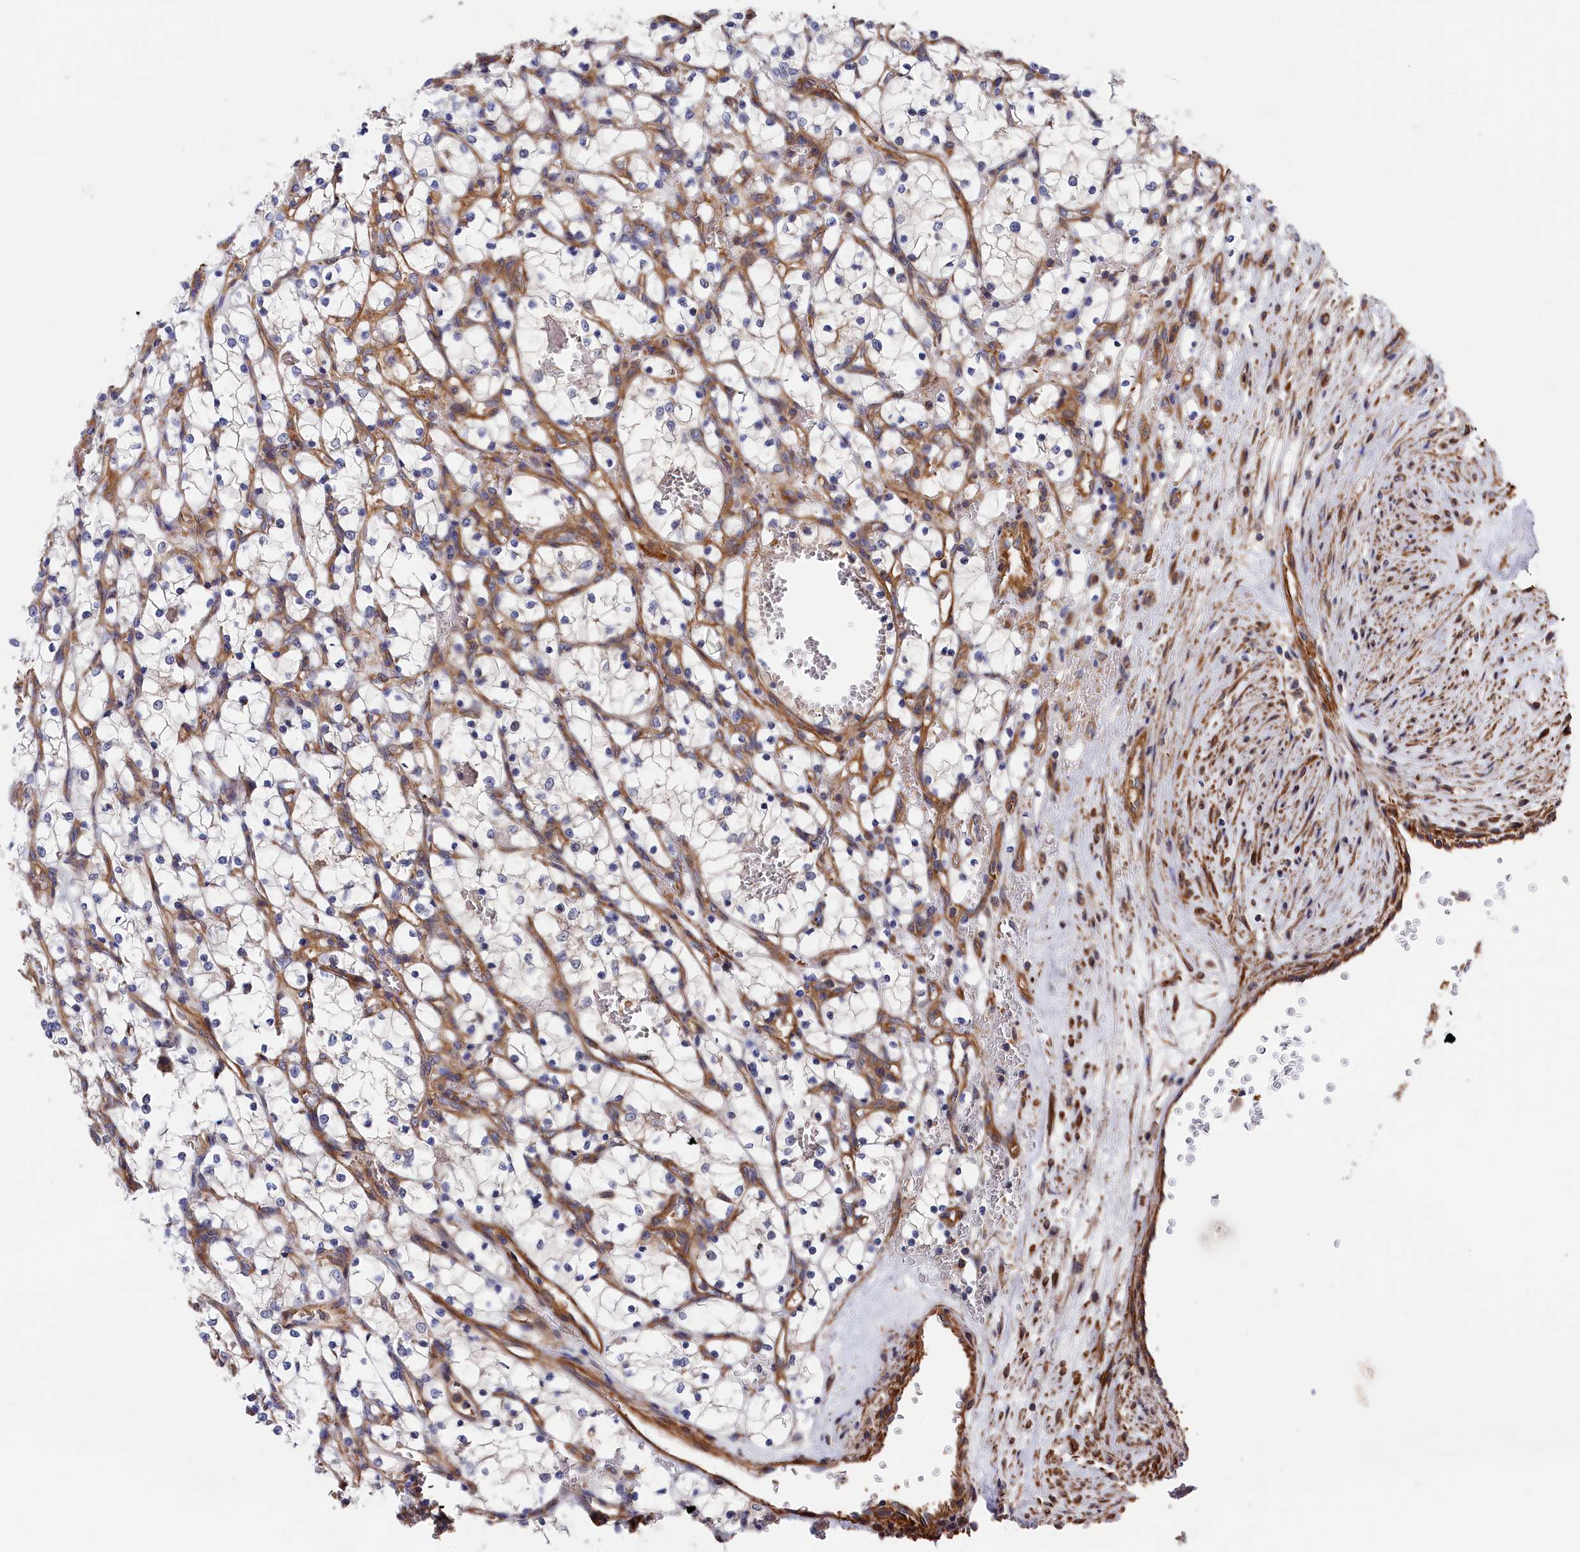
{"staining": {"intensity": "moderate", "quantity": "25%-75%", "location": "cytoplasmic/membranous"}, "tissue": "renal cancer", "cell_type": "Tumor cells", "image_type": "cancer", "snomed": [{"axis": "morphology", "description": "Adenocarcinoma, NOS"}, {"axis": "topography", "description": "Kidney"}], "caption": "A photomicrograph of human renal adenocarcinoma stained for a protein reveals moderate cytoplasmic/membranous brown staining in tumor cells.", "gene": "LDHD", "patient": {"sex": "female", "age": 69}}